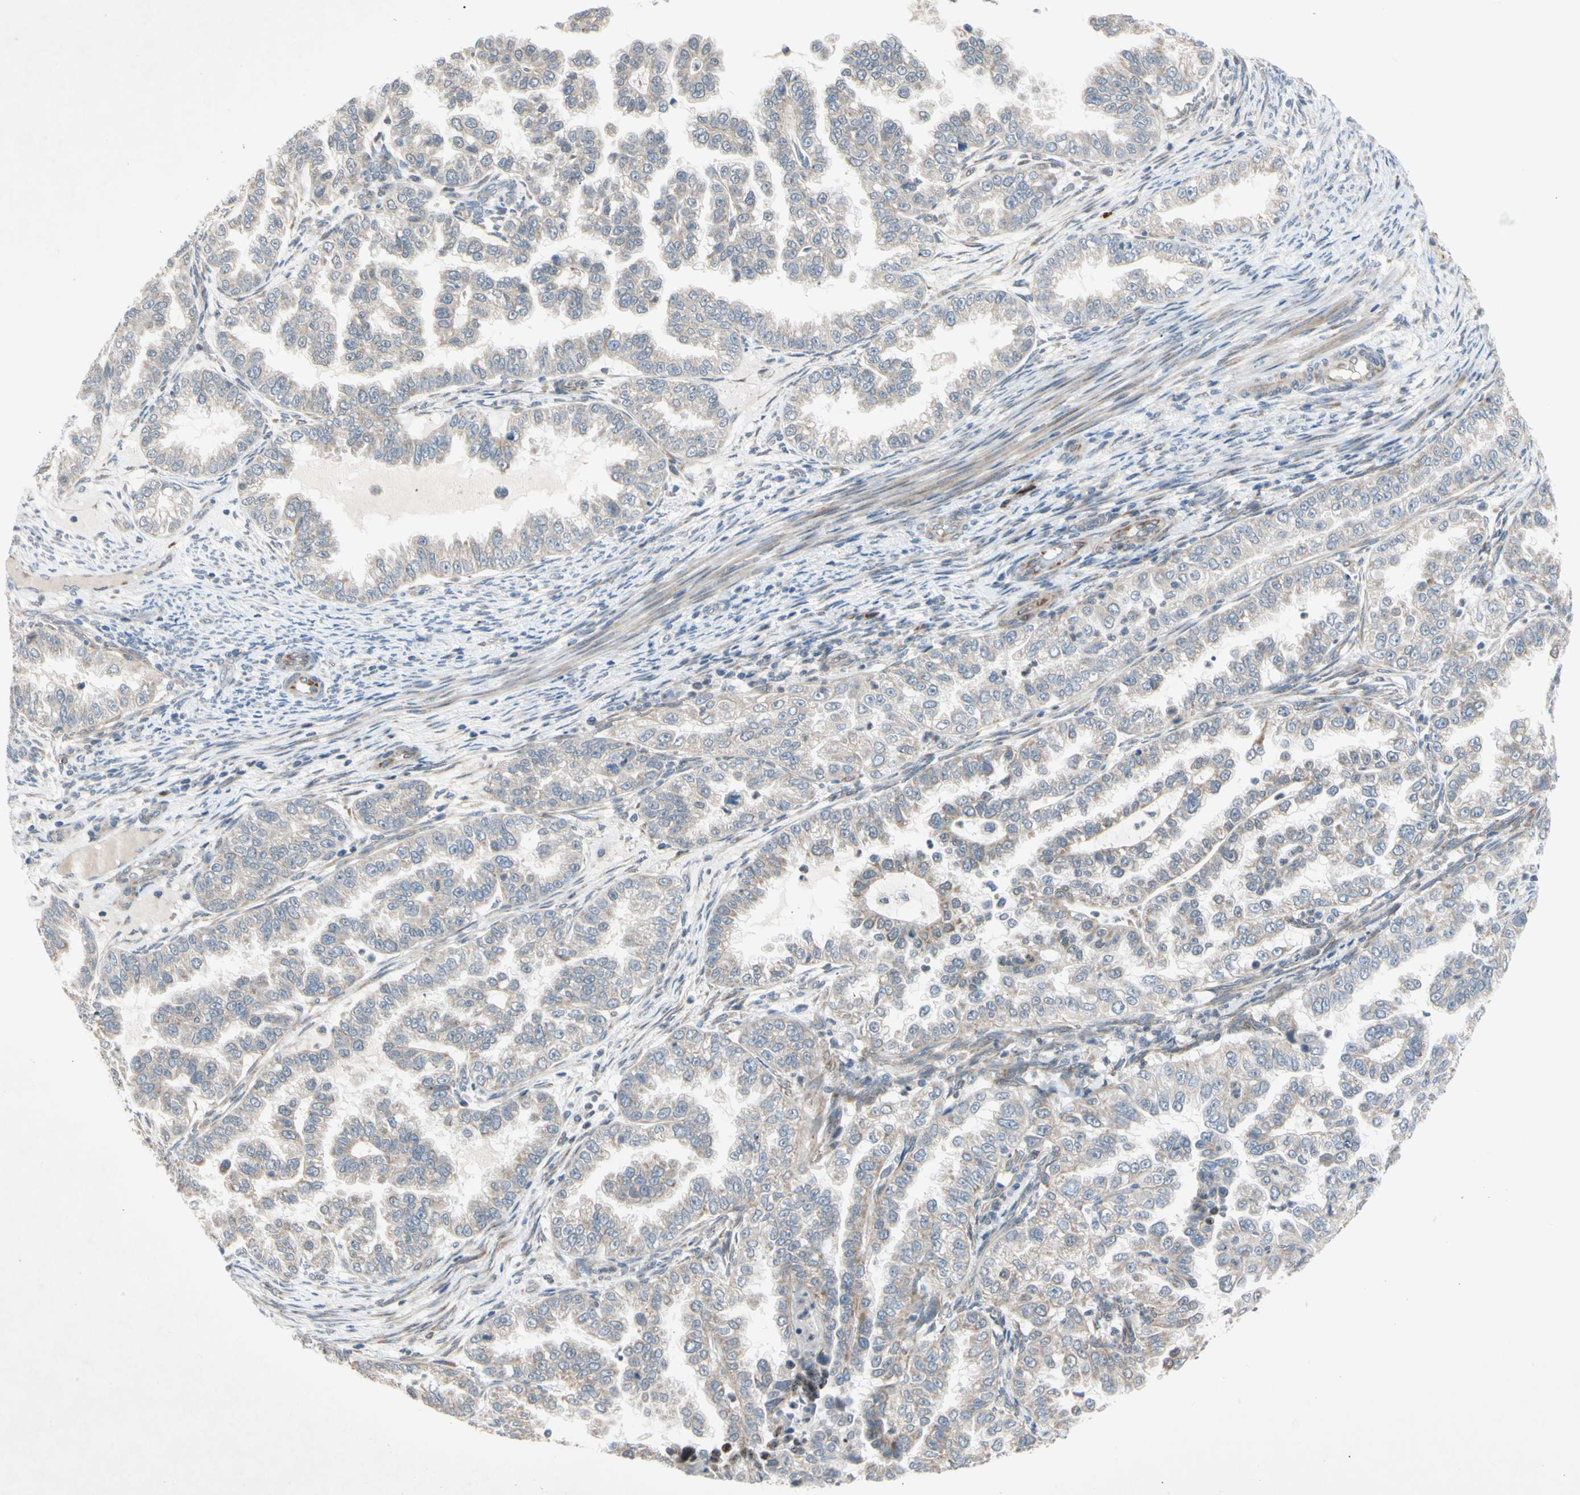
{"staining": {"intensity": "weak", "quantity": ">75%", "location": "cytoplasmic/membranous"}, "tissue": "endometrial cancer", "cell_type": "Tumor cells", "image_type": "cancer", "snomed": [{"axis": "morphology", "description": "Adenocarcinoma, NOS"}, {"axis": "topography", "description": "Endometrium"}], "caption": "Endometrial cancer was stained to show a protein in brown. There is low levels of weak cytoplasmic/membranous staining in approximately >75% of tumor cells.", "gene": "MARK1", "patient": {"sex": "female", "age": 85}}